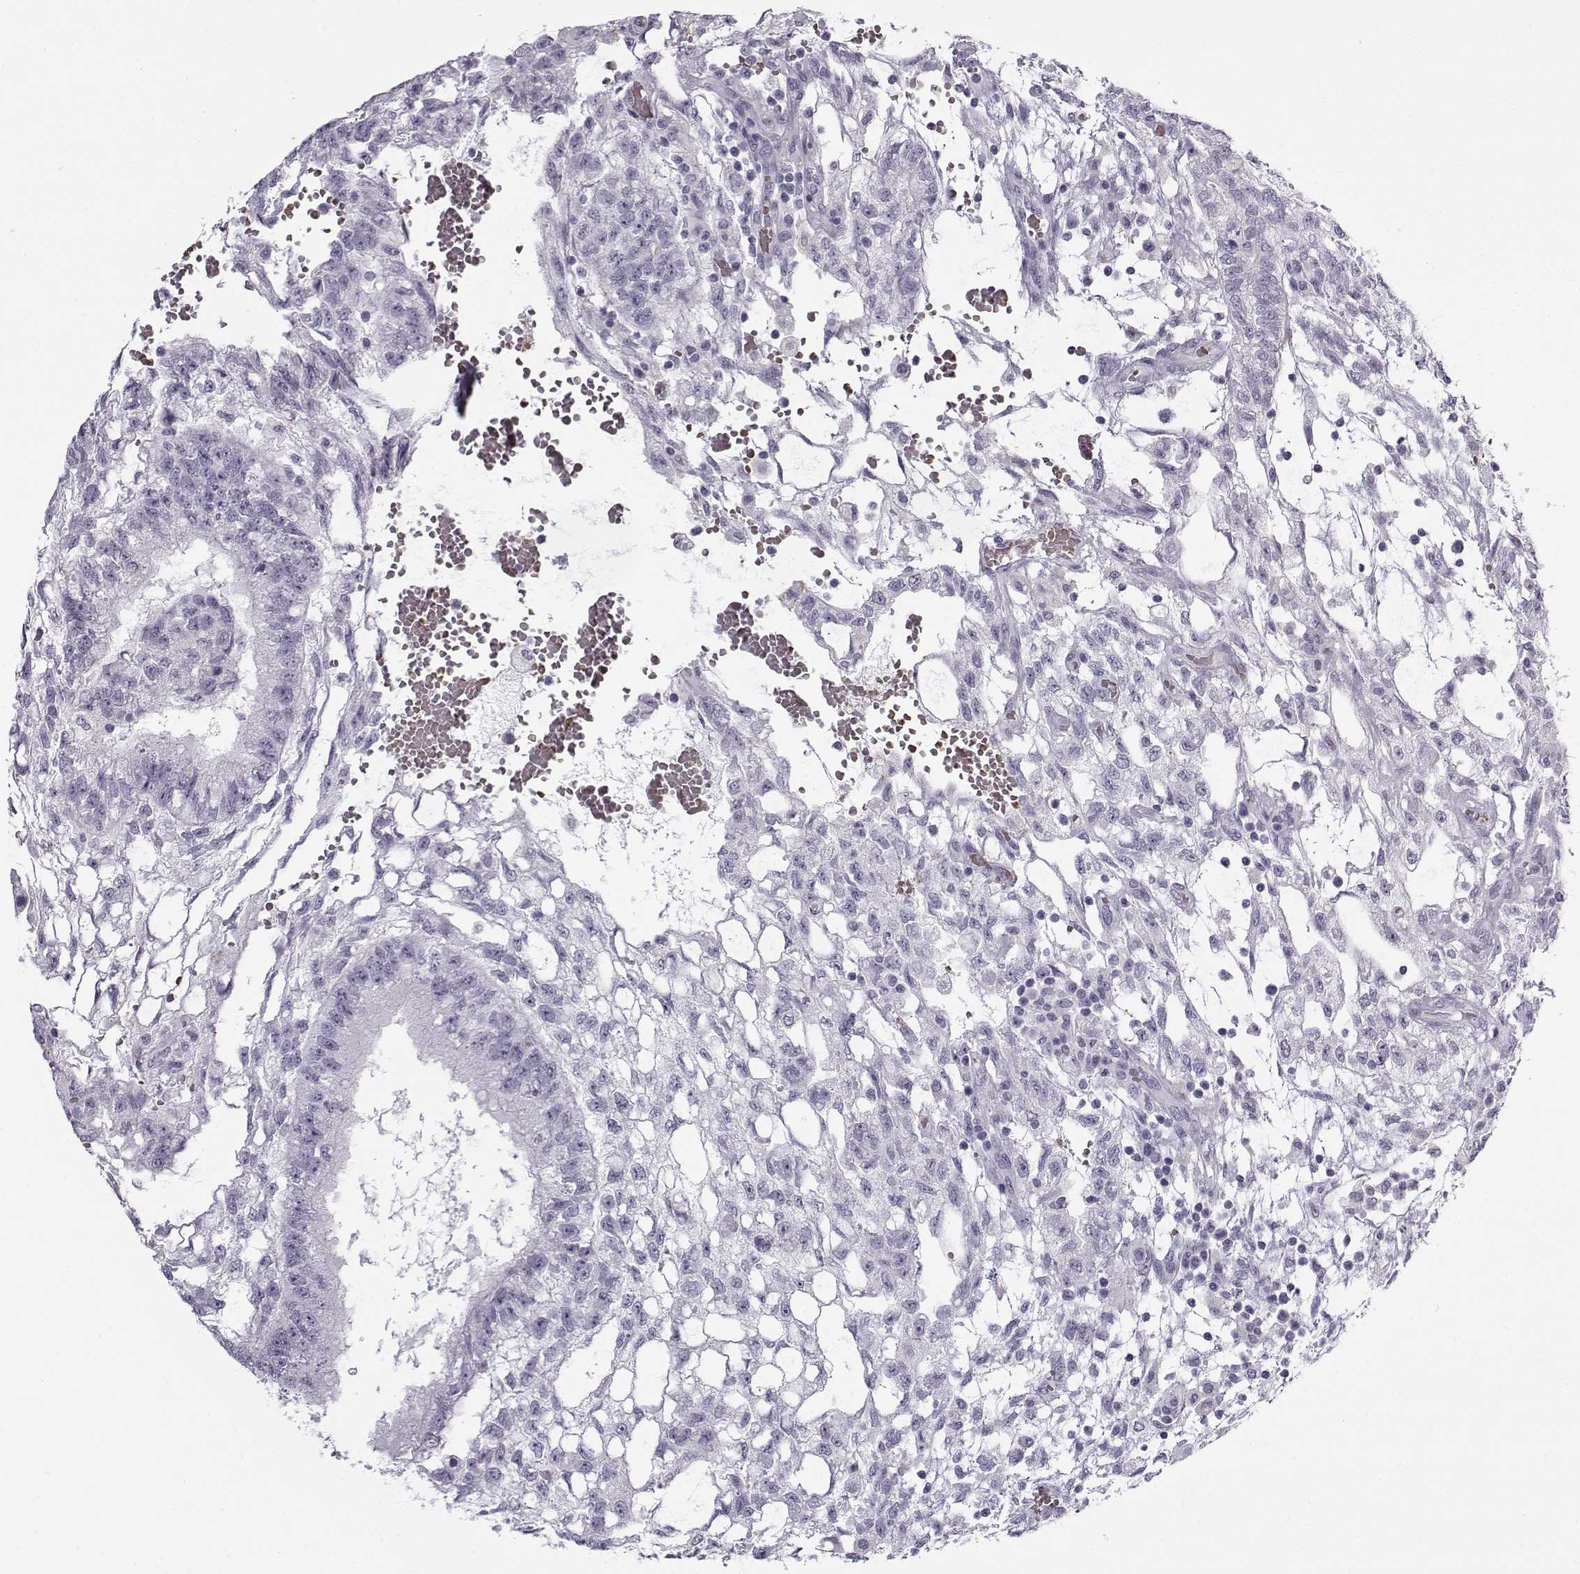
{"staining": {"intensity": "negative", "quantity": "none", "location": "none"}, "tissue": "testis cancer", "cell_type": "Tumor cells", "image_type": "cancer", "snomed": [{"axis": "morphology", "description": "Carcinoma, Embryonal, NOS"}, {"axis": "topography", "description": "Testis"}], "caption": "This is an immunohistochemistry (IHC) image of testis embryonal carcinoma. There is no expression in tumor cells.", "gene": "SNCA", "patient": {"sex": "male", "age": 32}}